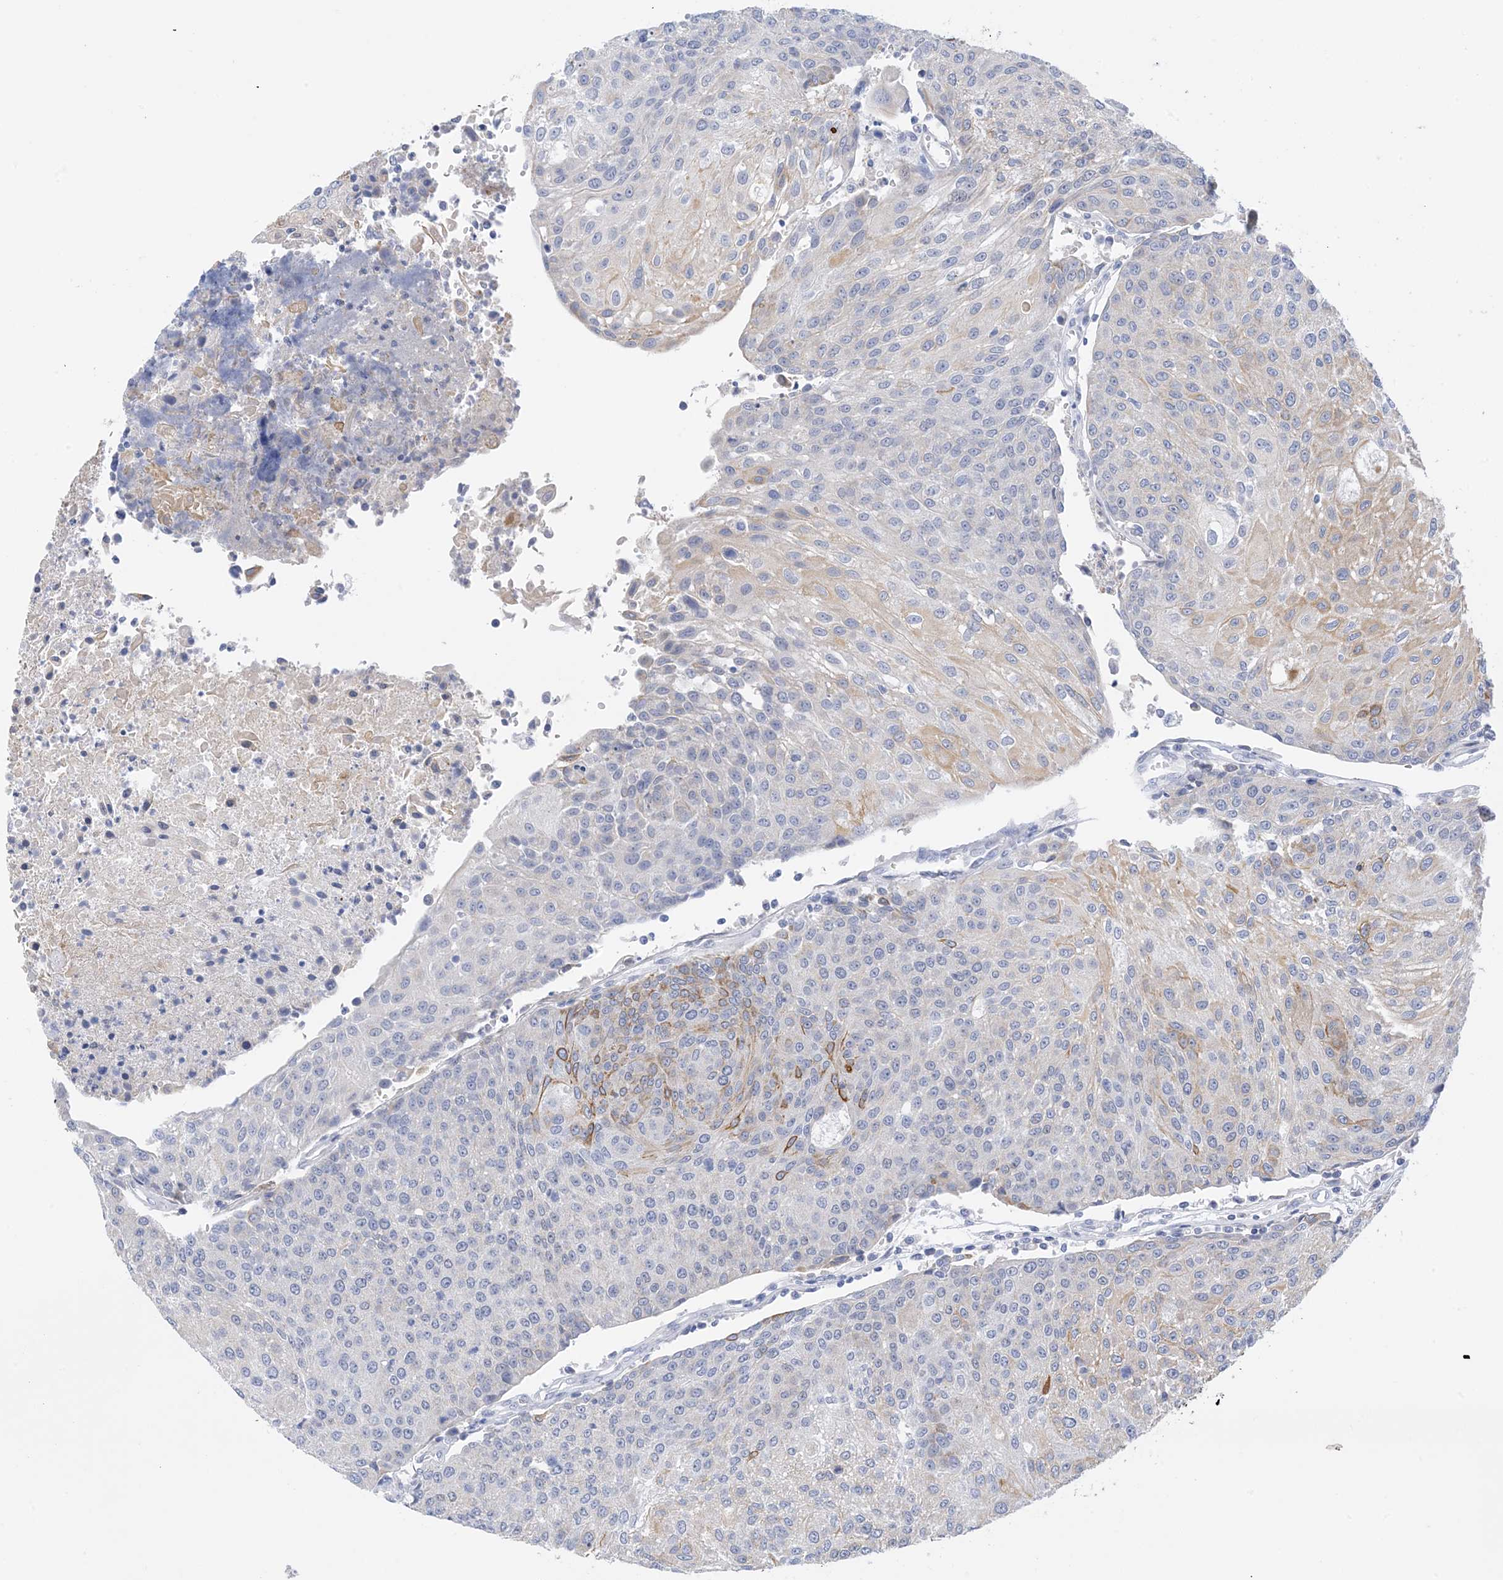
{"staining": {"intensity": "moderate", "quantity": "<25%", "location": "cytoplasmic/membranous"}, "tissue": "urothelial cancer", "cell_type": "Tumor cells", "image_type": "cancer", "snomed": [{"axis": "morphology", "description": "Urothelial carcinoma, High grade"}, {"axis": "topography", "description": "Urinary bladder"}], "caption": "Tumor cells display moderate cytoplasmic/membranous positivity in approximately <25% of cells in high-grade urothelial carcinoma. (Brightfield microscopy of DAB IHC at high magnification).", "gene": "PLK4", "patient": {"sex": "female", "age": 85}}